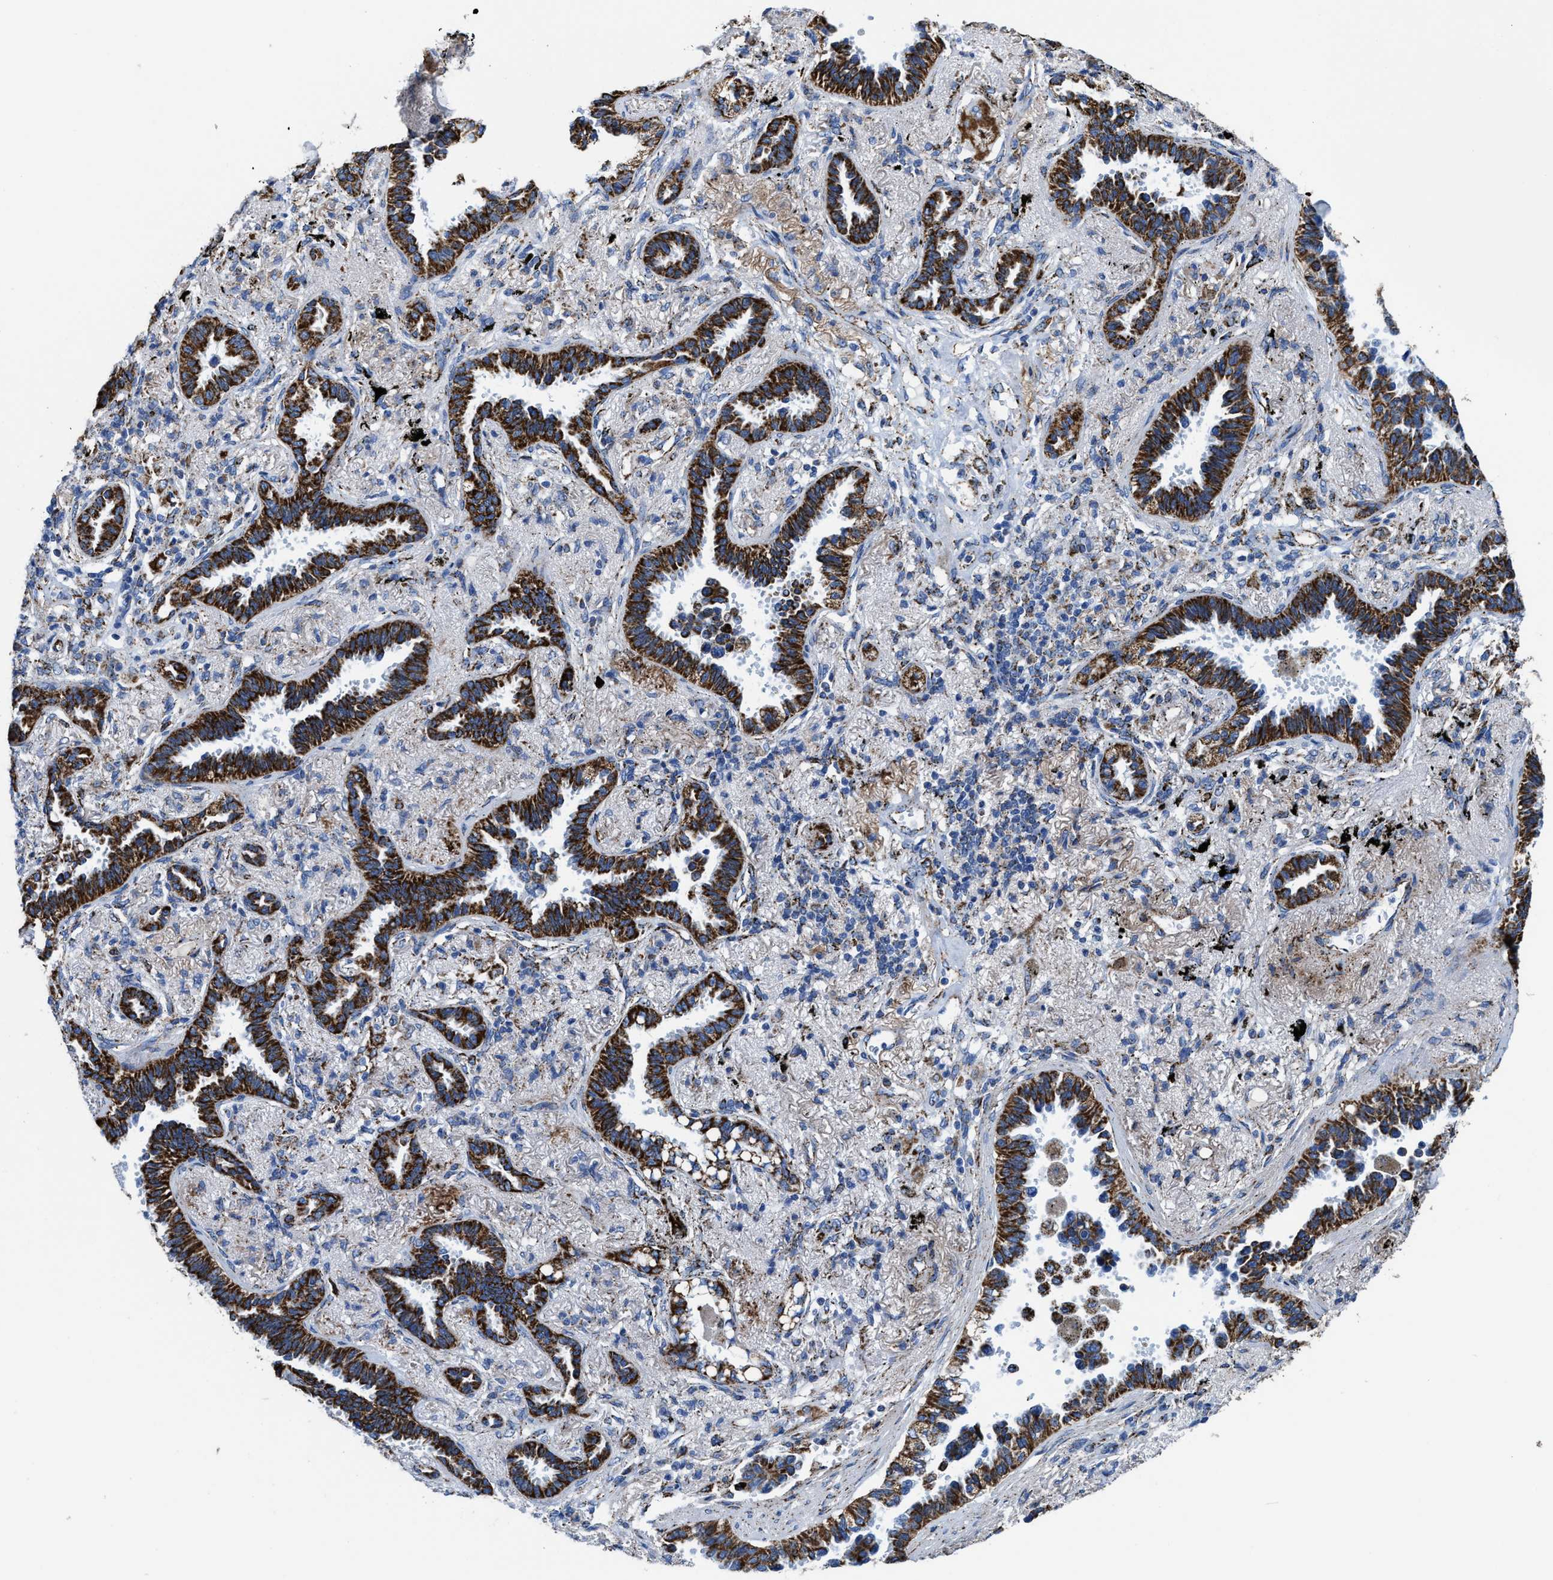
{"staining": {"intensity": "strong", "quantity": ">75%", "location": "cytoplasmic/membranous"}, "tissue": "lung cancer", "cell_type": "Tumor cells", "image_type": "cancer", "snomed": [{"axis": "morphology", "description": "Adenocarcinoma, NOS"}, {"axis": "topography", "description": "Lung"}], "caption": "Human lung cancer (adenocarcinoma) stained with a brown dye exhibits strong cytoplasmic/membranous positive staining in approximately >75% of tumor cells.", "gene": "ALDH1B1", "patient": {"sex": "male", "age": 59}}